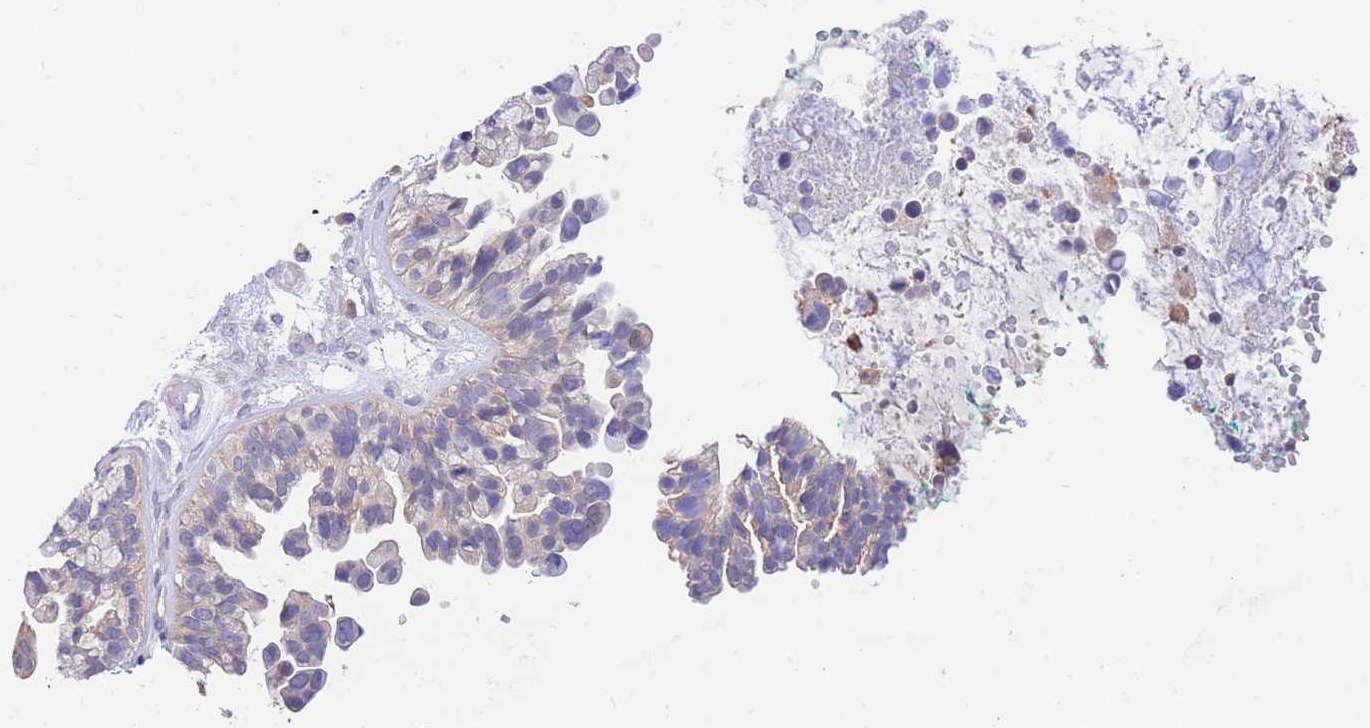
{"staining": {"intensity": "moderate", "quantity": "25%-75%", "location": "cytoplasmic/membranous"}, "tissue": "ovarian cancer", "cell_type": "Tumor cells", "image_type": "cancer", "snomed": [{"axis": "morphology", "description": "Cystadenocarcinoma, serous, NOS"}, {"axis": "topography", "description": "Ovary"}], "caption": "Tumor cells show medium levels of moderate cytoplasmic/membranous staining in approximately 25%-75% of cells in human ovarian cancer (serous cystadenocarcinoma). Immunohistochemistry (ihc) stains the protein of interest in brown and the nuclei are stained blue.", "gene": "NAMPT", "patient": {"sex": "female", "age": 56}}